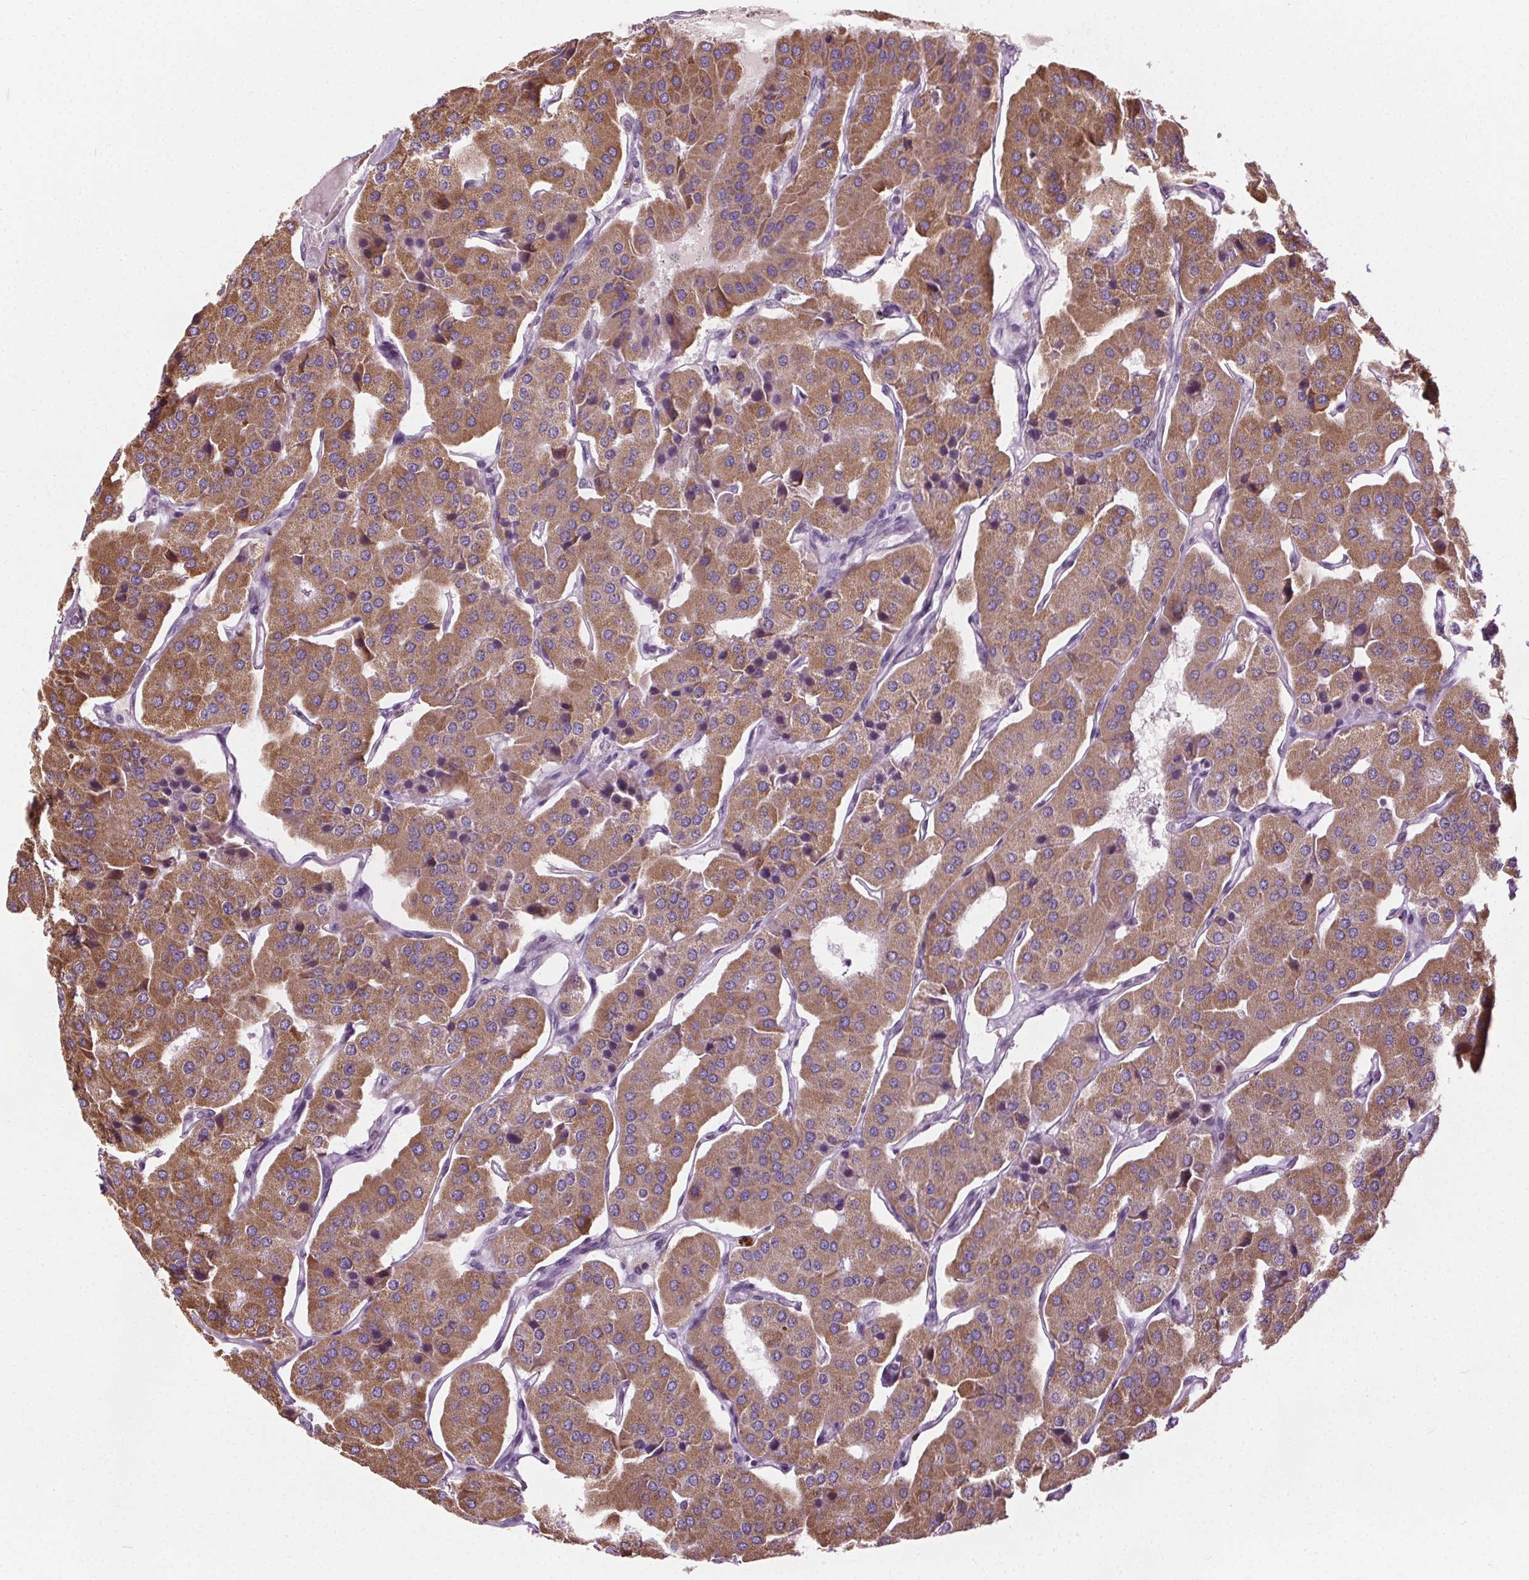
{"staining": {"intensity": "moderate", "quantity": ">75%", "location": "cytoplasmic/membranous"}, "tissue": "parathyroid gland", "cell_type": "Glandular cells", "image_type": "normal", "snomed": [{"axis": "morphology", "description": "Normal tissue, NOS"}, {"axis": "morphology", "description": "Adenoma, NOS"}, {"axis": "topography", "description": "Parathyroid gland"}], "caption": "An immunohistochemistry (IHC) histopathology image of benign tissue is shown. Protein staining in brown shows moderate cytoplasmic/membranous positivity in parathyroid gland within glandular cells. (Stains: DAB (3,3'-diaminobenzidine) in brown, nuclei in blue, Microscopy: brightfield microscopy at high magnification).", "gene": "LFNG", "patient": {"sex": "female", "age": 86}}